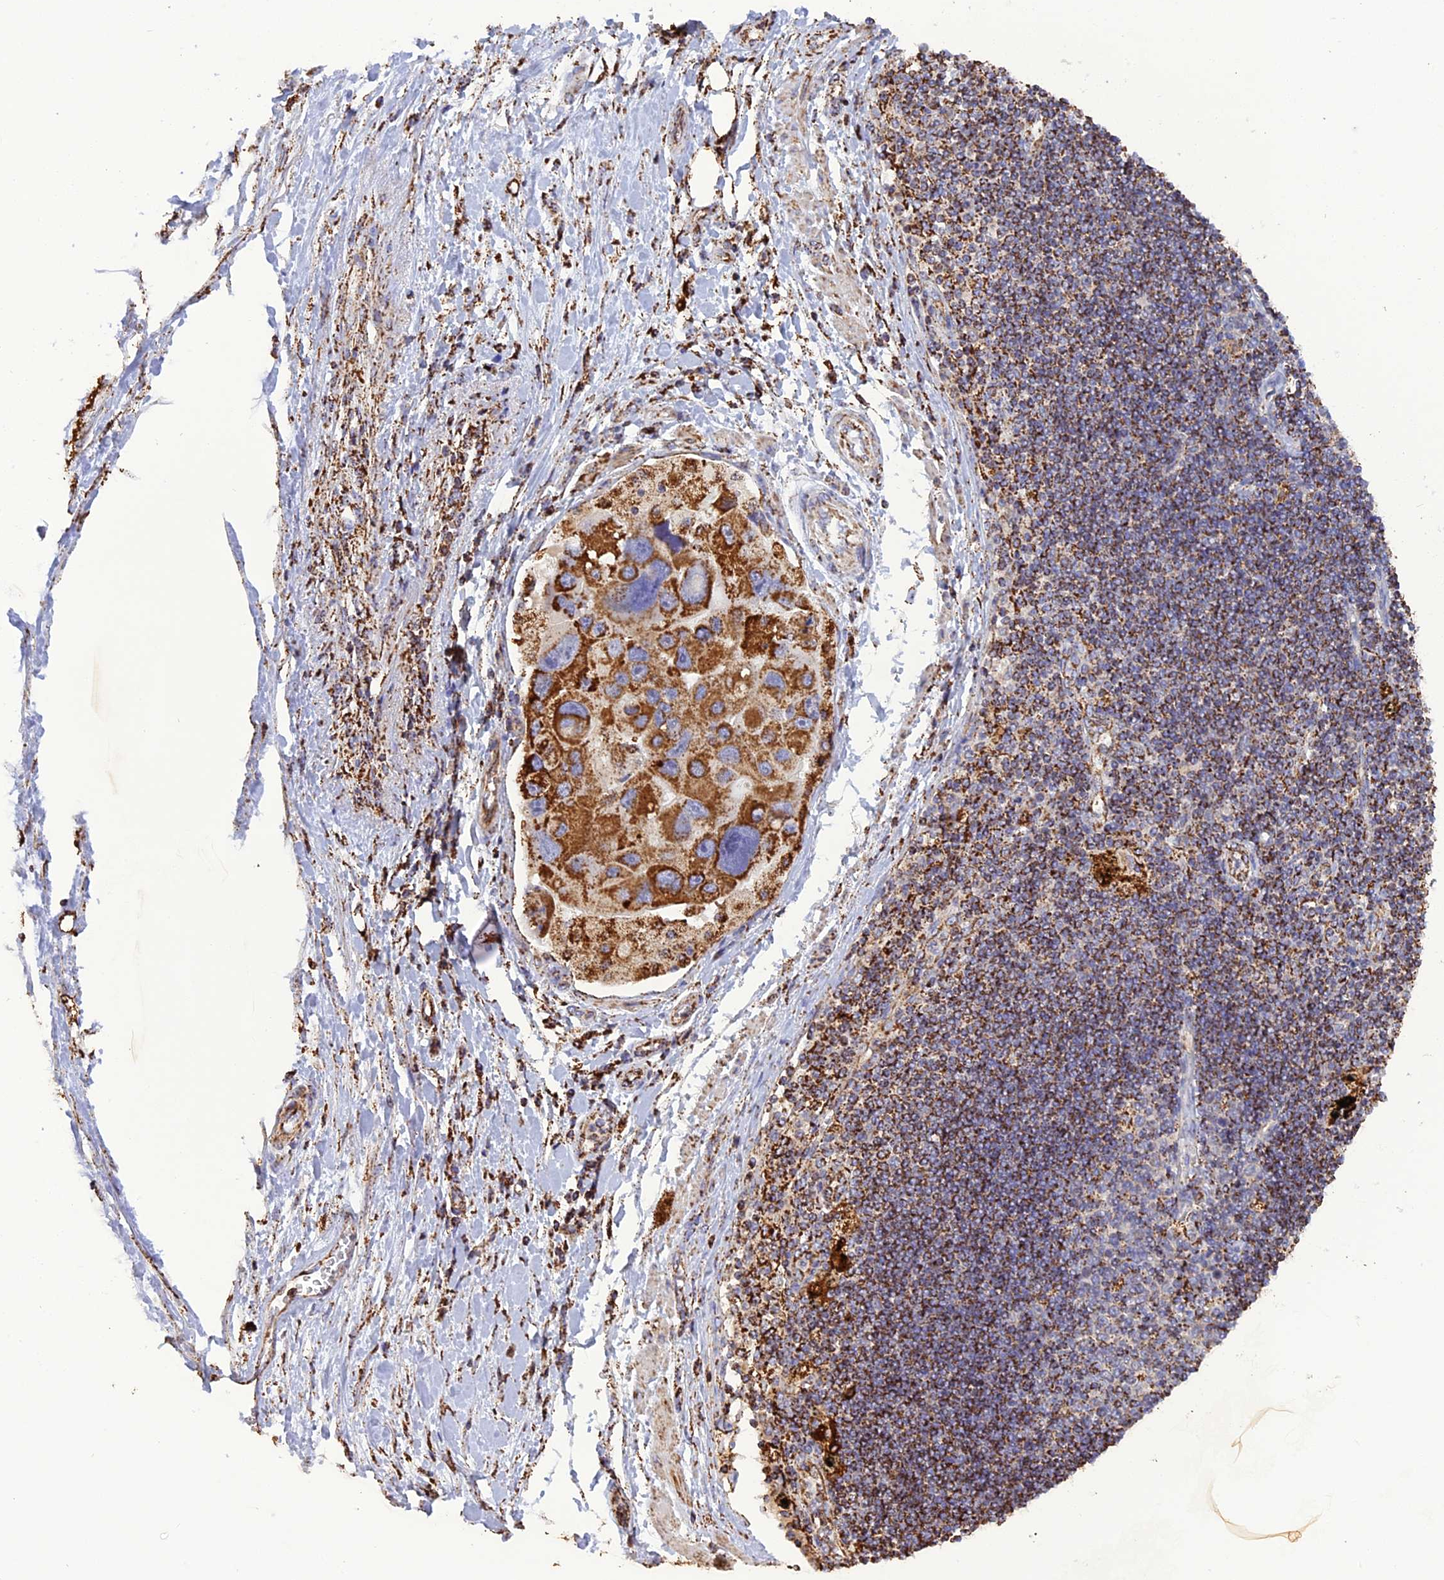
{"staining": {"intensity": "strong", "quantity": ">75%", "location": "cytoplasmic/membranous"}, "tissue": "lung cancer", "cell_type": "Tumor cells", "image_type": "cancer", "snomed": [{"axis": "morphology", "description": "Adenocarcinoma, NOS"}, {"axis": "topography", "description": "Lung"}], "caption": "Immunohistochemistry micrograph of human lung adenocarcinoma stained for a protein (brown), which reveals high levels of strong cytoplasmic/membranous staining in about >75% of tumor cells.", "gene": "KCNG1", "patient": {"sex": "female", "age": 54}}